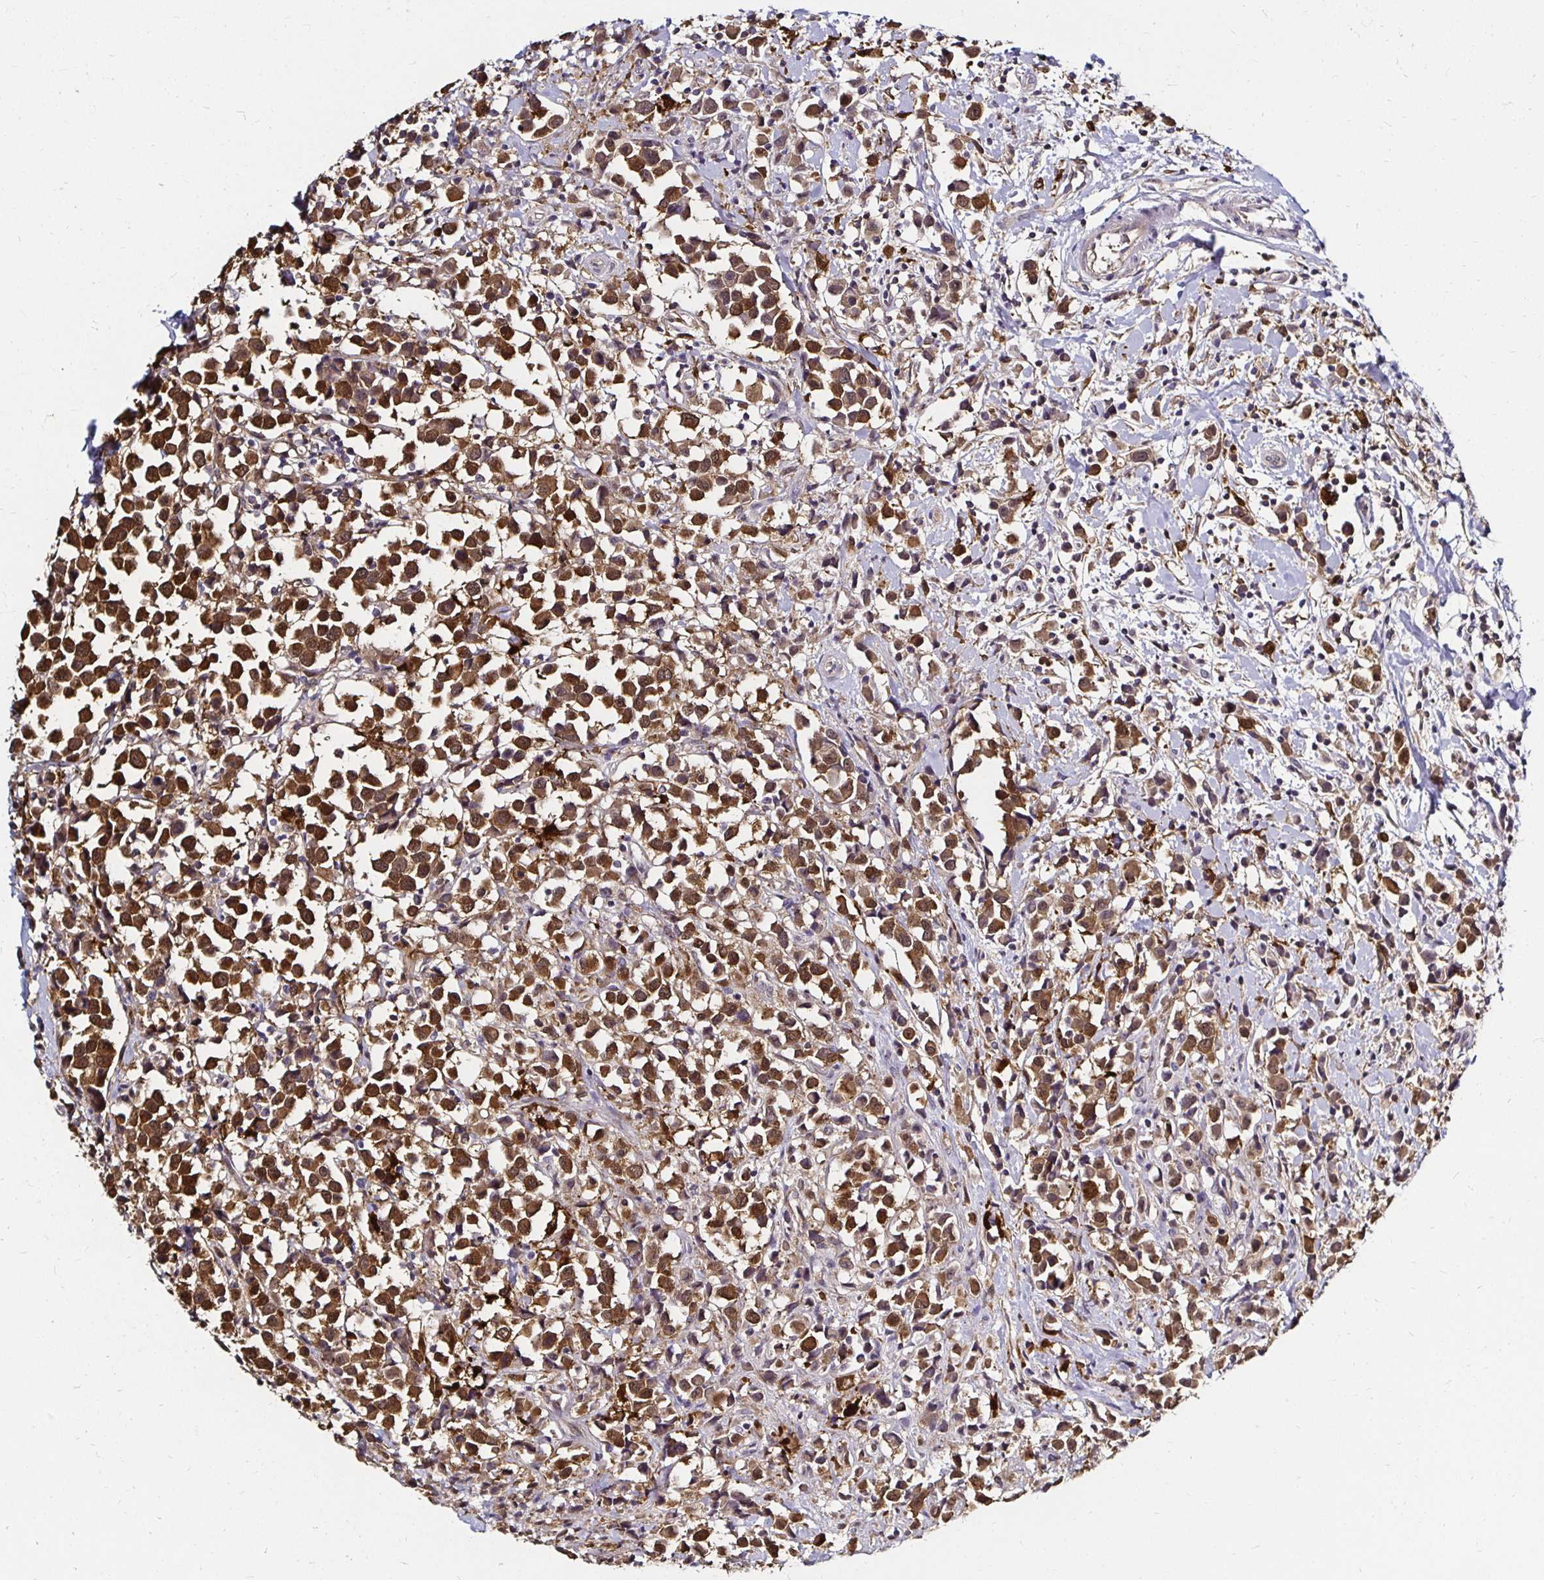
{"staining": {"intensity": "moderate", "quantity": ">75%", "location": "cytoplasmic/membranous,nuclear"}, "tissue": "breast cancer", "cell_type": "Tumor cells", "image_type": "cancer", "snomed": [{"axis": "morphology", "description": "Duct carcinoma"}, {"axis": "topography", "description": "Breast"}], "caption": "A medium amount of moderate cytoplasmic/membranous and nuclear positivity is identified in about >75% of tumor cells in infiltrating ductal carcinoma (breast) tissue. The staining was performed using DAB to visualize the protein expression in brown, while the nuclei were stained in blue with hematoxylin (Magnification: 20x).", "gene": "TXN", "patient": {"sex": "female", "age": 61}}